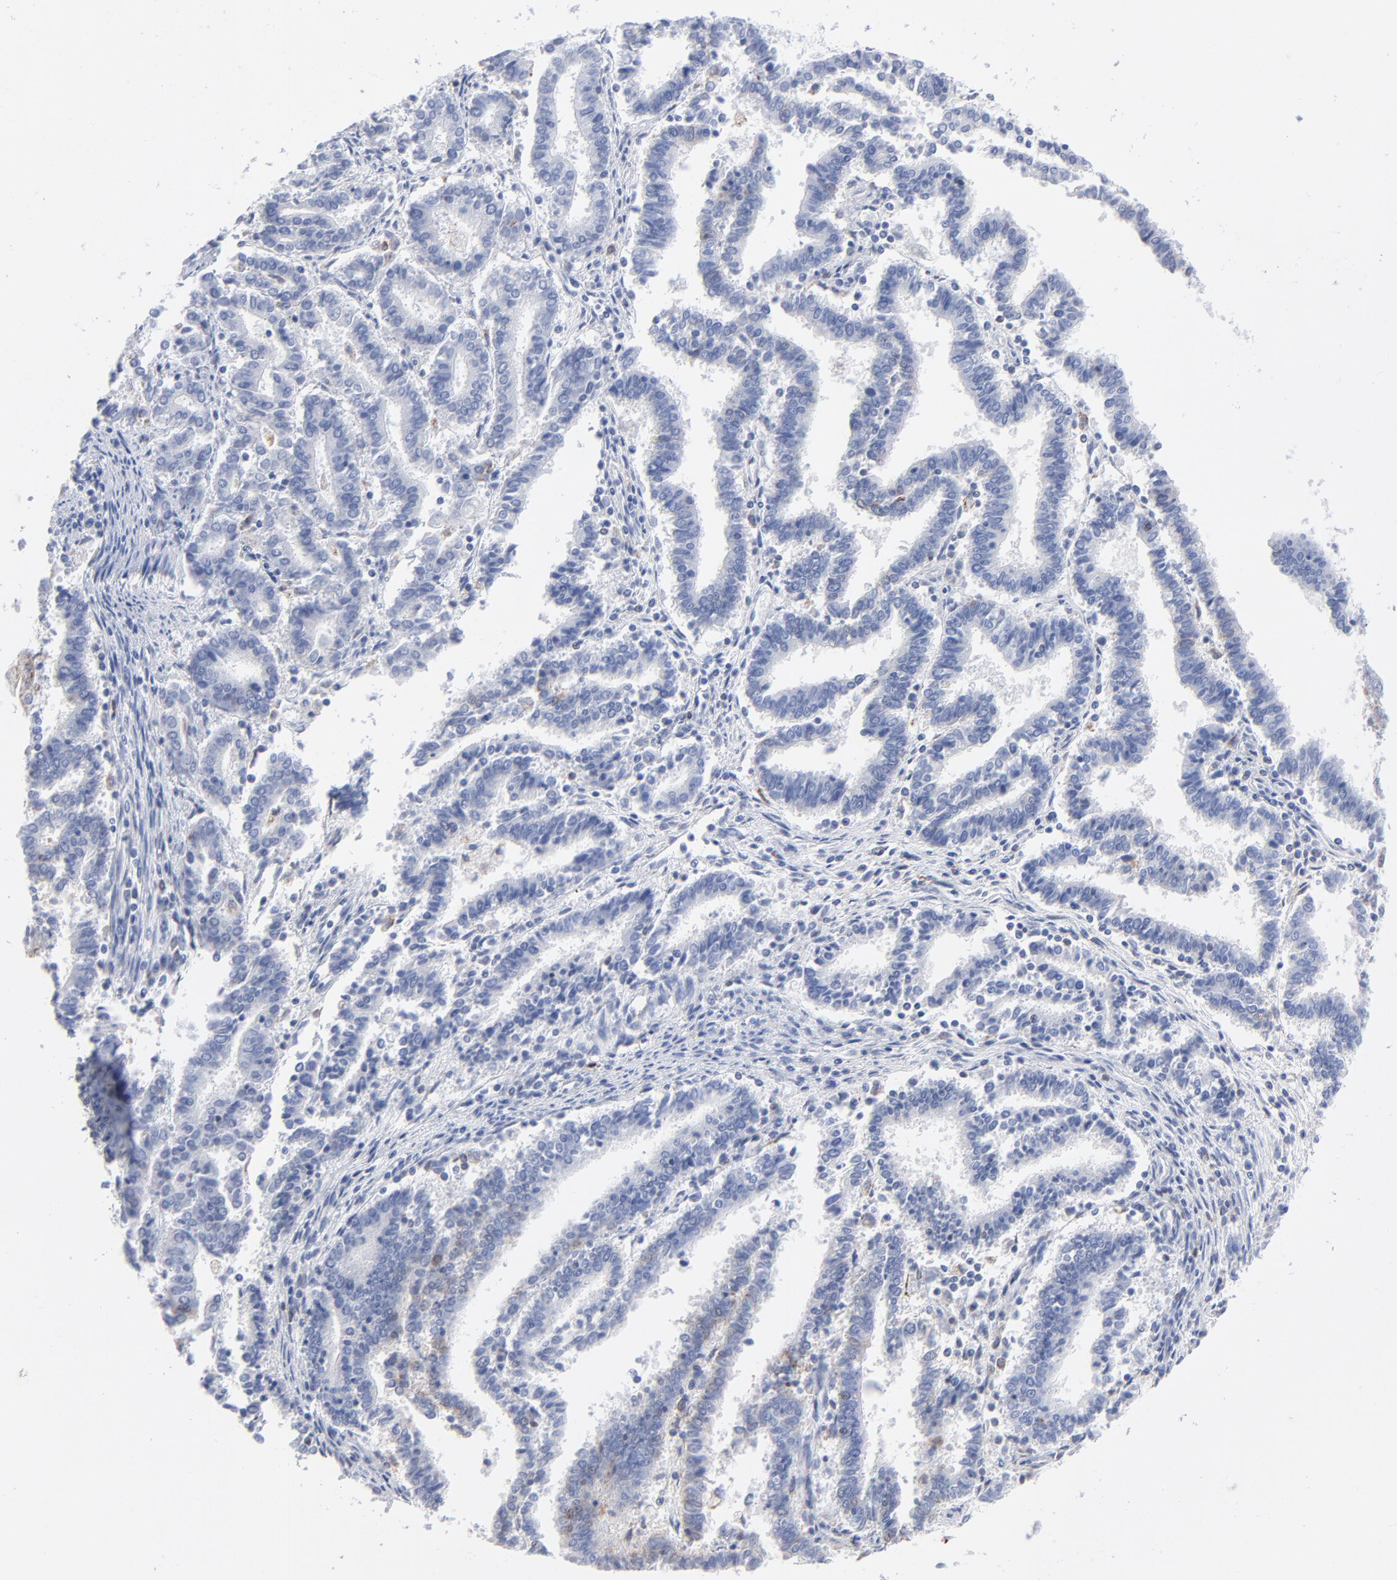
{"staining": {"intensity": "weak", "quantity": "25%-75%", "location": "cytoplasmic/membranous"}, "tissue": "endometrial cancer", "cell_type": "Tumor cells", "image_type": "cancer", "snomed": [{"axis": "morphology", "description": "Adenocarcinoma, NOS"}, {"axis": "topography", "description": "Uterus"}], "caption": "Adenocarcinoma (endometrial) stained with a protein marker displays weak staining in tumor cells.", "gene": "CHCHD10", "patient": {"sex": "female", "age": 83}}